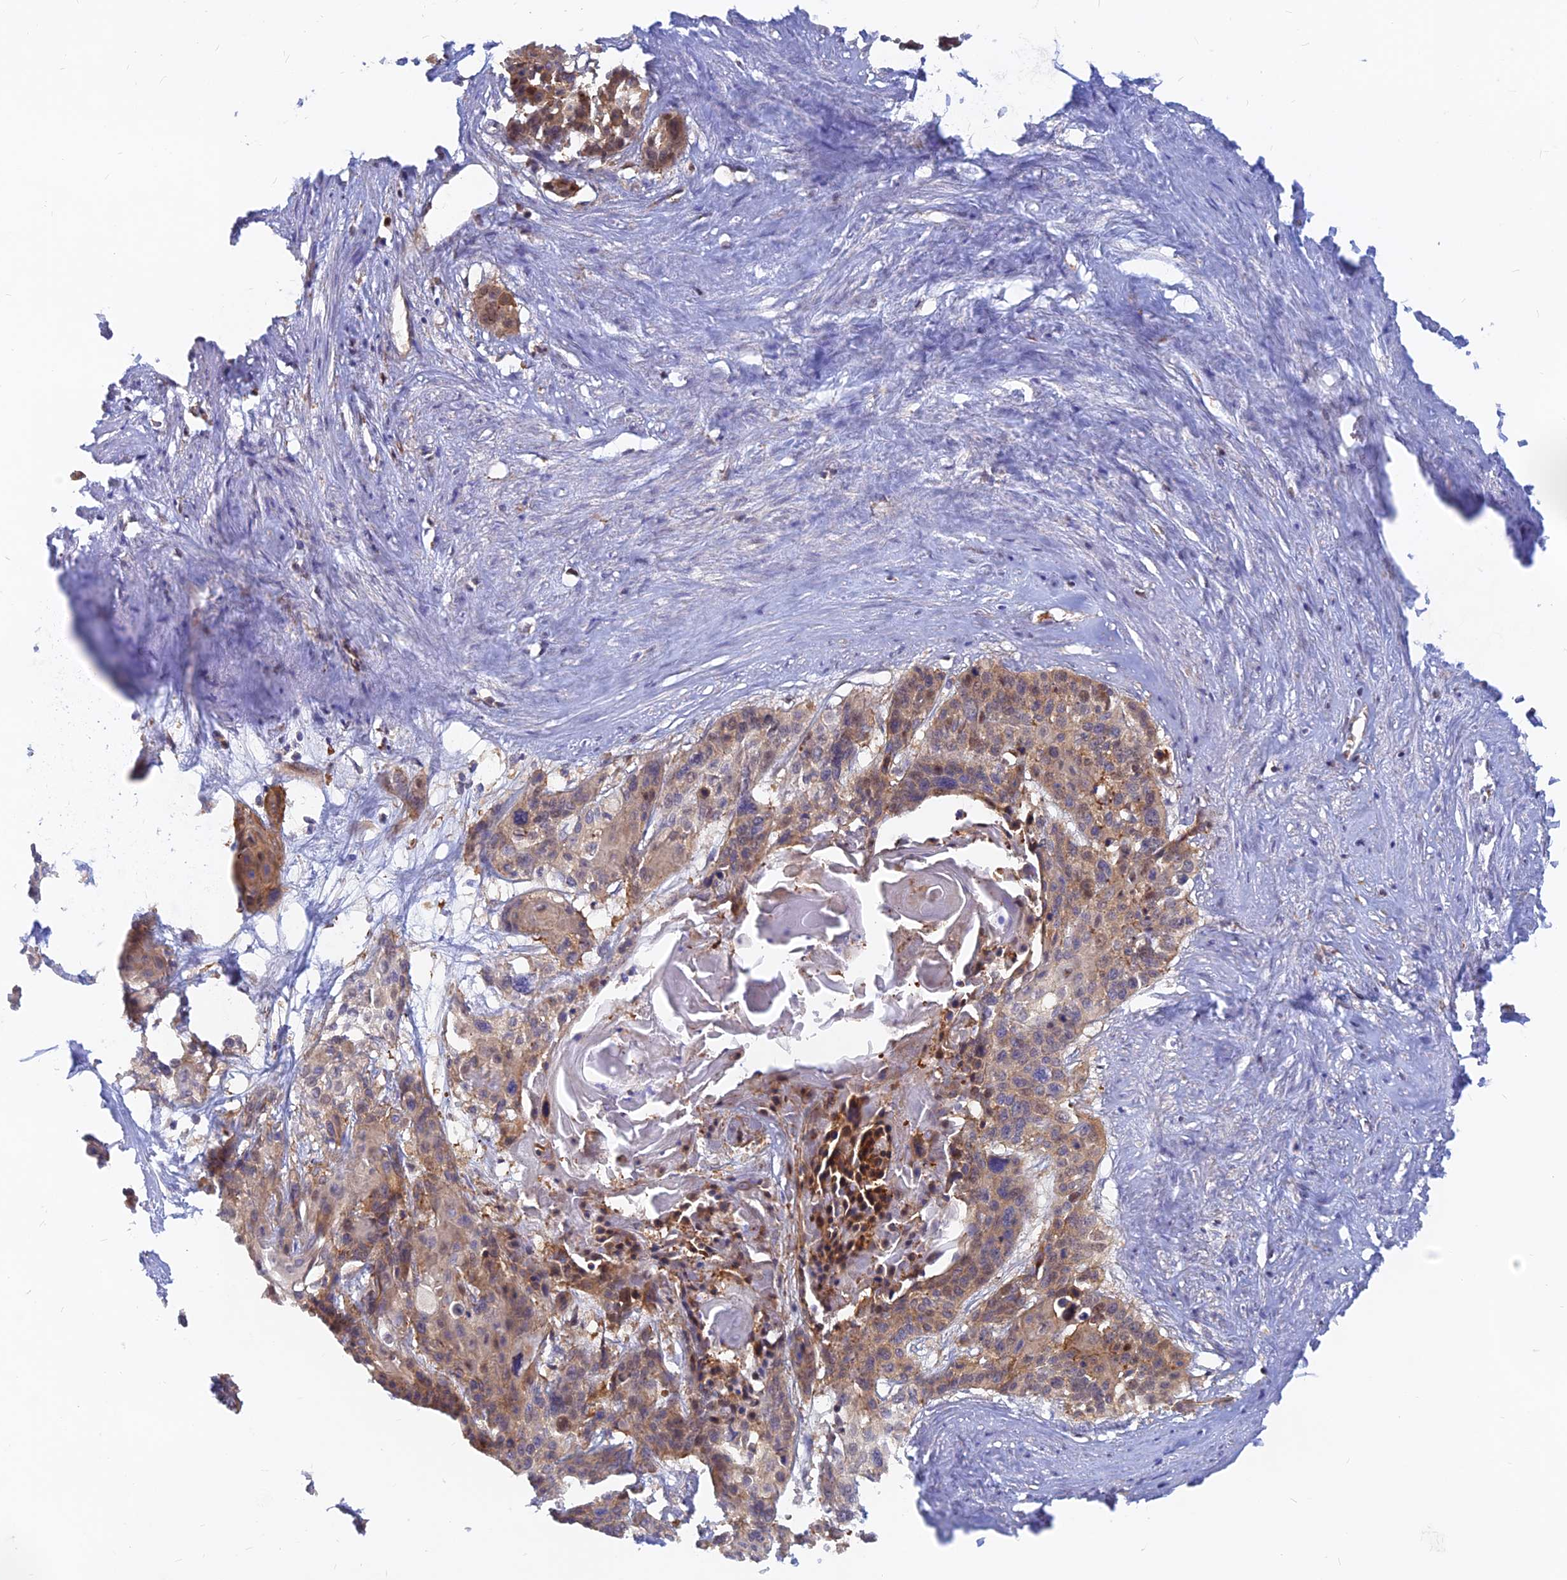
{"staining": {"intensity": "weak", "quantity": ">75%", "location": "cytoplasmic/membranous"}, "tissue": "cervical cancer", "cell_type": "Tumor cells", "image_type": "cancer", "snomed": [{"axis": "morphology", "description": "Squamous cell carcinoma, NOS"}, {"axis": "topography", "description": "Cervix"}], "caption": "Tumor cells reveal weak cytoplasmic/membranous expression in approximately >75% of cells in squamous cell carcinoma (cervical).", "gene": "DNAJC16", "patient": {"sex": "female", "age": 57}}